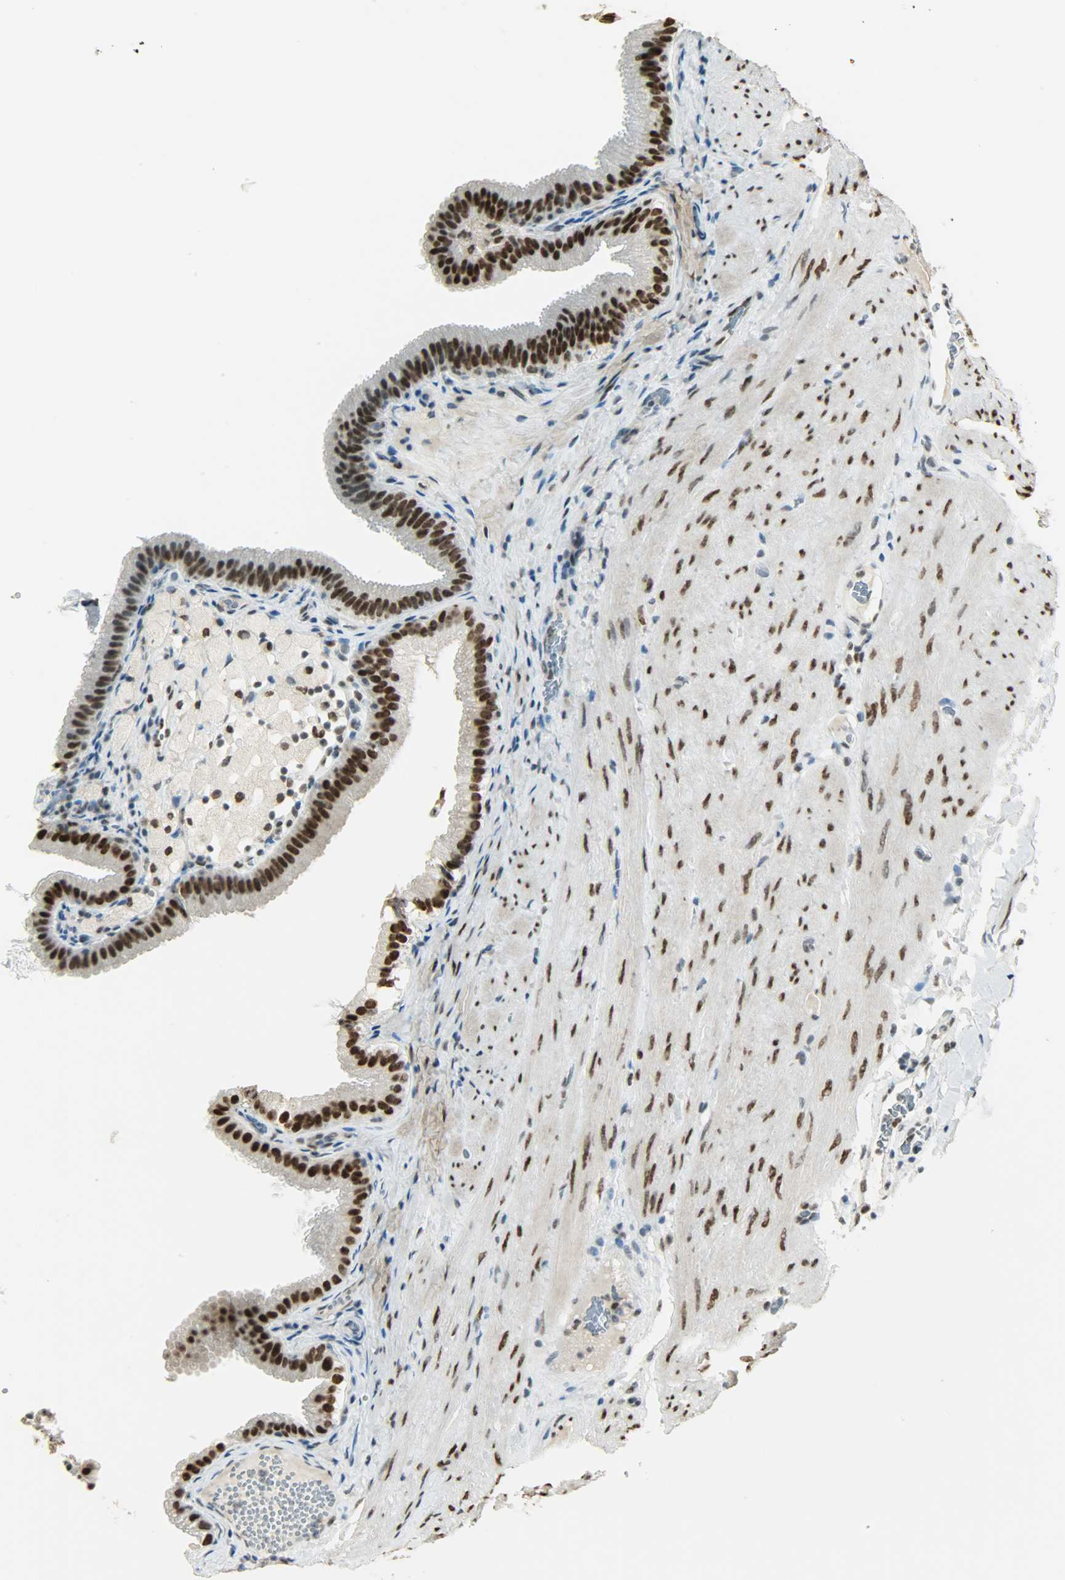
{"staining": {"intensity": "strong", "quantity": ">75%", "location": "nuclear"}, "tissue": "gallbladder", "cell_type": "Glandular cells", "image_type": "normal", "snomed": [{"axis": "morphology", "description": "Normal tissue, NOS"}, {"axis": "topography", "description": "Gallbladder"}], "caption": "Immunohistochemical staining of benign human gallbladder demonstrates >75% levels of strong nuclear protein positivity in approximately >75% of glandular cells.", "gene": "MYEF2", "patient": {"sex": "female", "age": 24}}